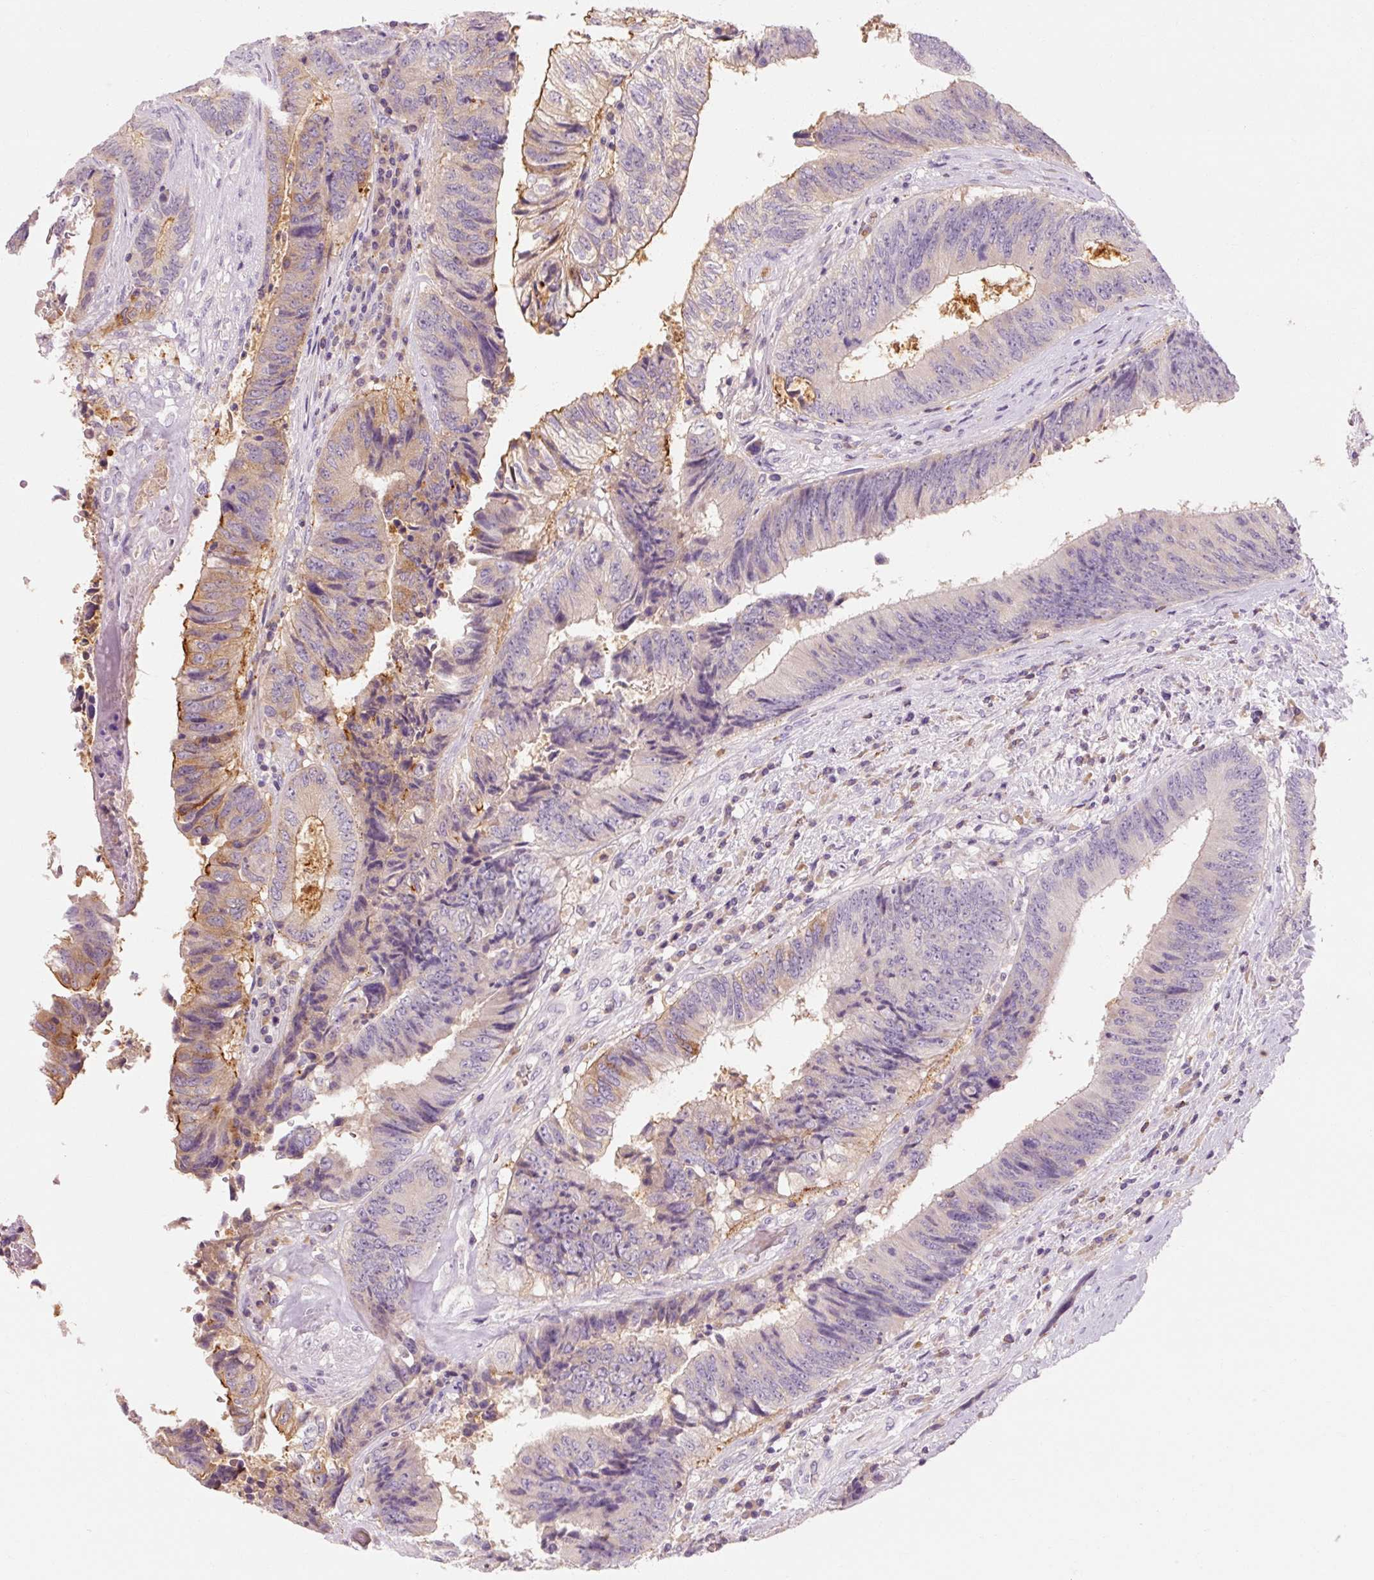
{"staining": {"intensity": "moderate", "quantity": "<25%", "location": "cytoplasmic/membranous"}, "tissue": "colorectal cancer", "cell_type": "Tumor cells", "image_type": "cancer", "snomed": [{"axis": "morphology", "description": "Adenocarcinoma, NOS"}, {"axis": "topography", "description": "Rectum"}], "caption": "Protein staining reveals moderate cytoplasmic/membranous staining in about <25% of tumor cells in colorectal cancer (adenocarcinoma). (DAB (3,3'-diaminobenzidine) IHC with brightfield microscopy, high magnification).", "gene": "OR8K1", "patient": {"sex": "male", "age": 72}}